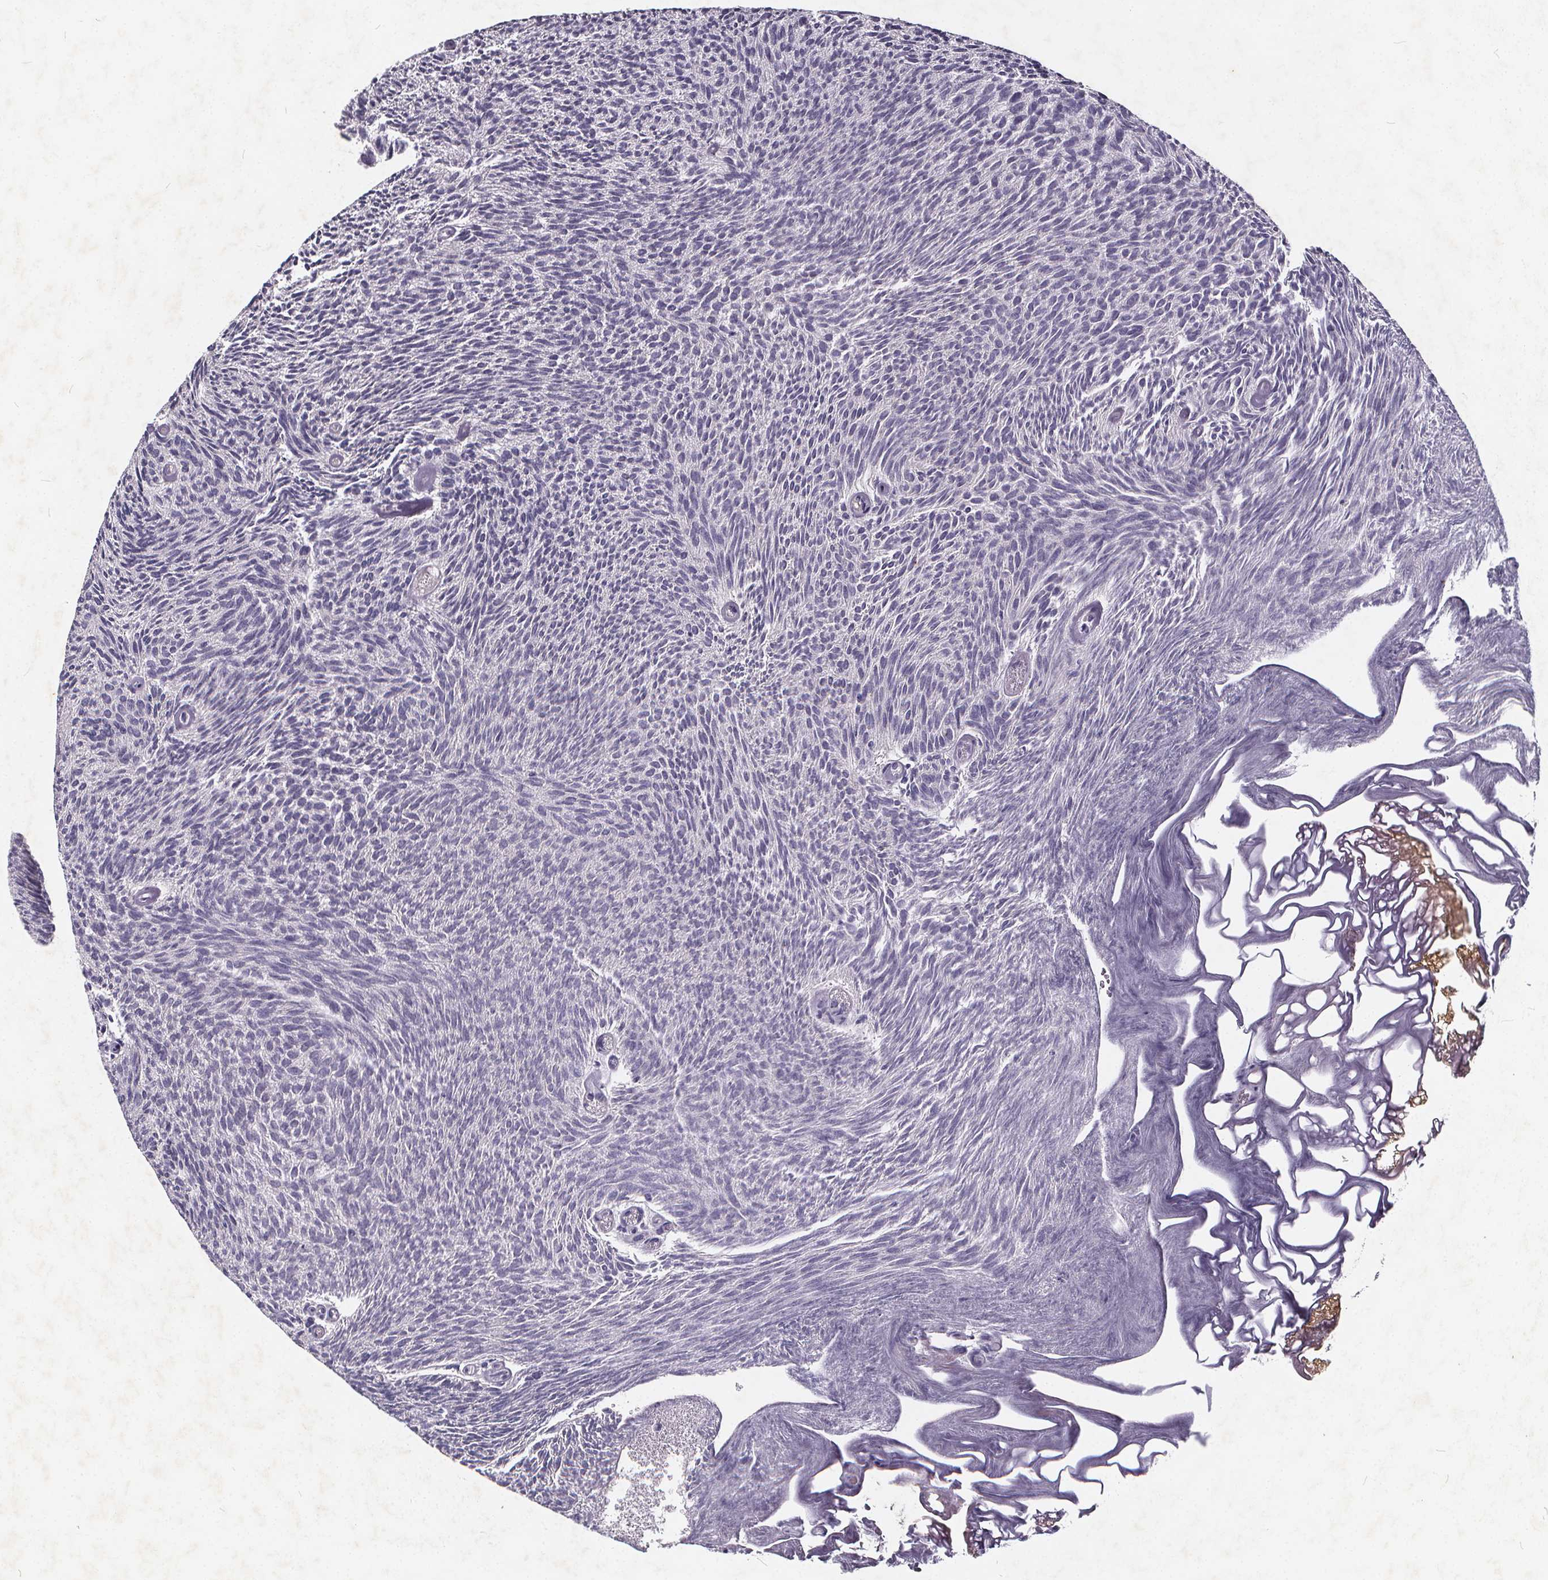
{"staining": {"intensity": "negative", "quantity": "none", "location": "none"}, "tissue": "urothelial cancer", "cell_type": "Tumor cells", "image_type": "cancer", "snomed": [{"axis": "morphology", "description": "Urothelial carcinoma, Low grade"}, {"axis": "topography", "description": "Urinary bladder"}], "caption": "Immunohistochemistry of urothelial cancer shows no staining in tumor cells.", "gene": "TSPAN14", "patient": {"sex": "male", "age": 77}}